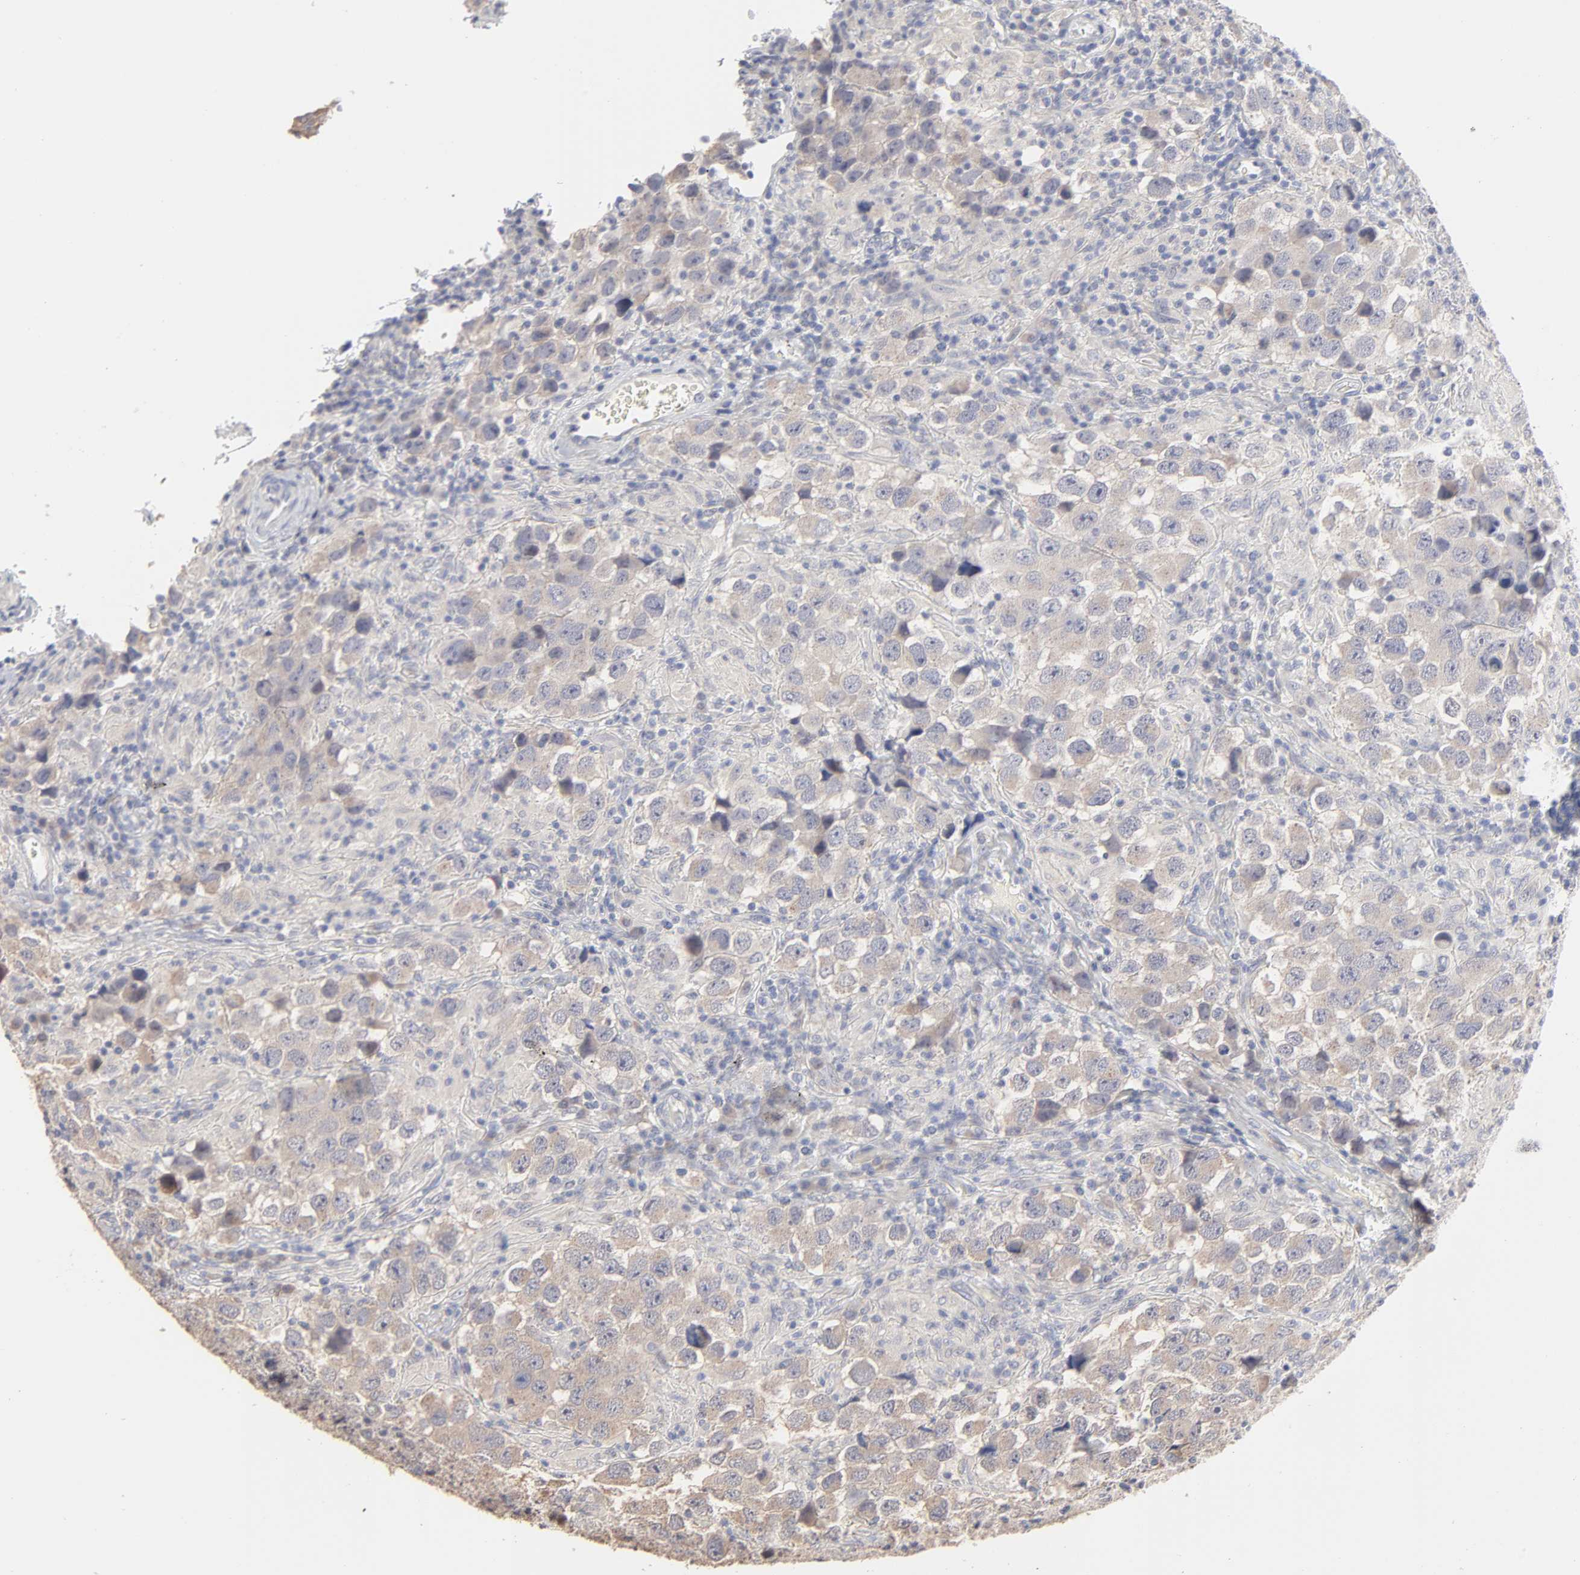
{"staining": {"intensity": "weak", "quantity": "25%-75%", "location": "cytoplasmic/membranous"}, "tissue": "testis cancer", "cell_type": "Tumor cells", "image_type": "cancer", "snomed": [{"axis": "morphology", "description": "Carcinoma, Embryonal, NOS"}, {"axis": "topography", "description": "Testis"}], "caption": "Brown immunohistochemical staining in human embryonal carcinoma (testis) reveals weak cytoplasmic/membranous staining in approximately 25%-75% of tumor cells.", "gene": "DNAL4", "patient": {"sex": "male", "age": 21}}